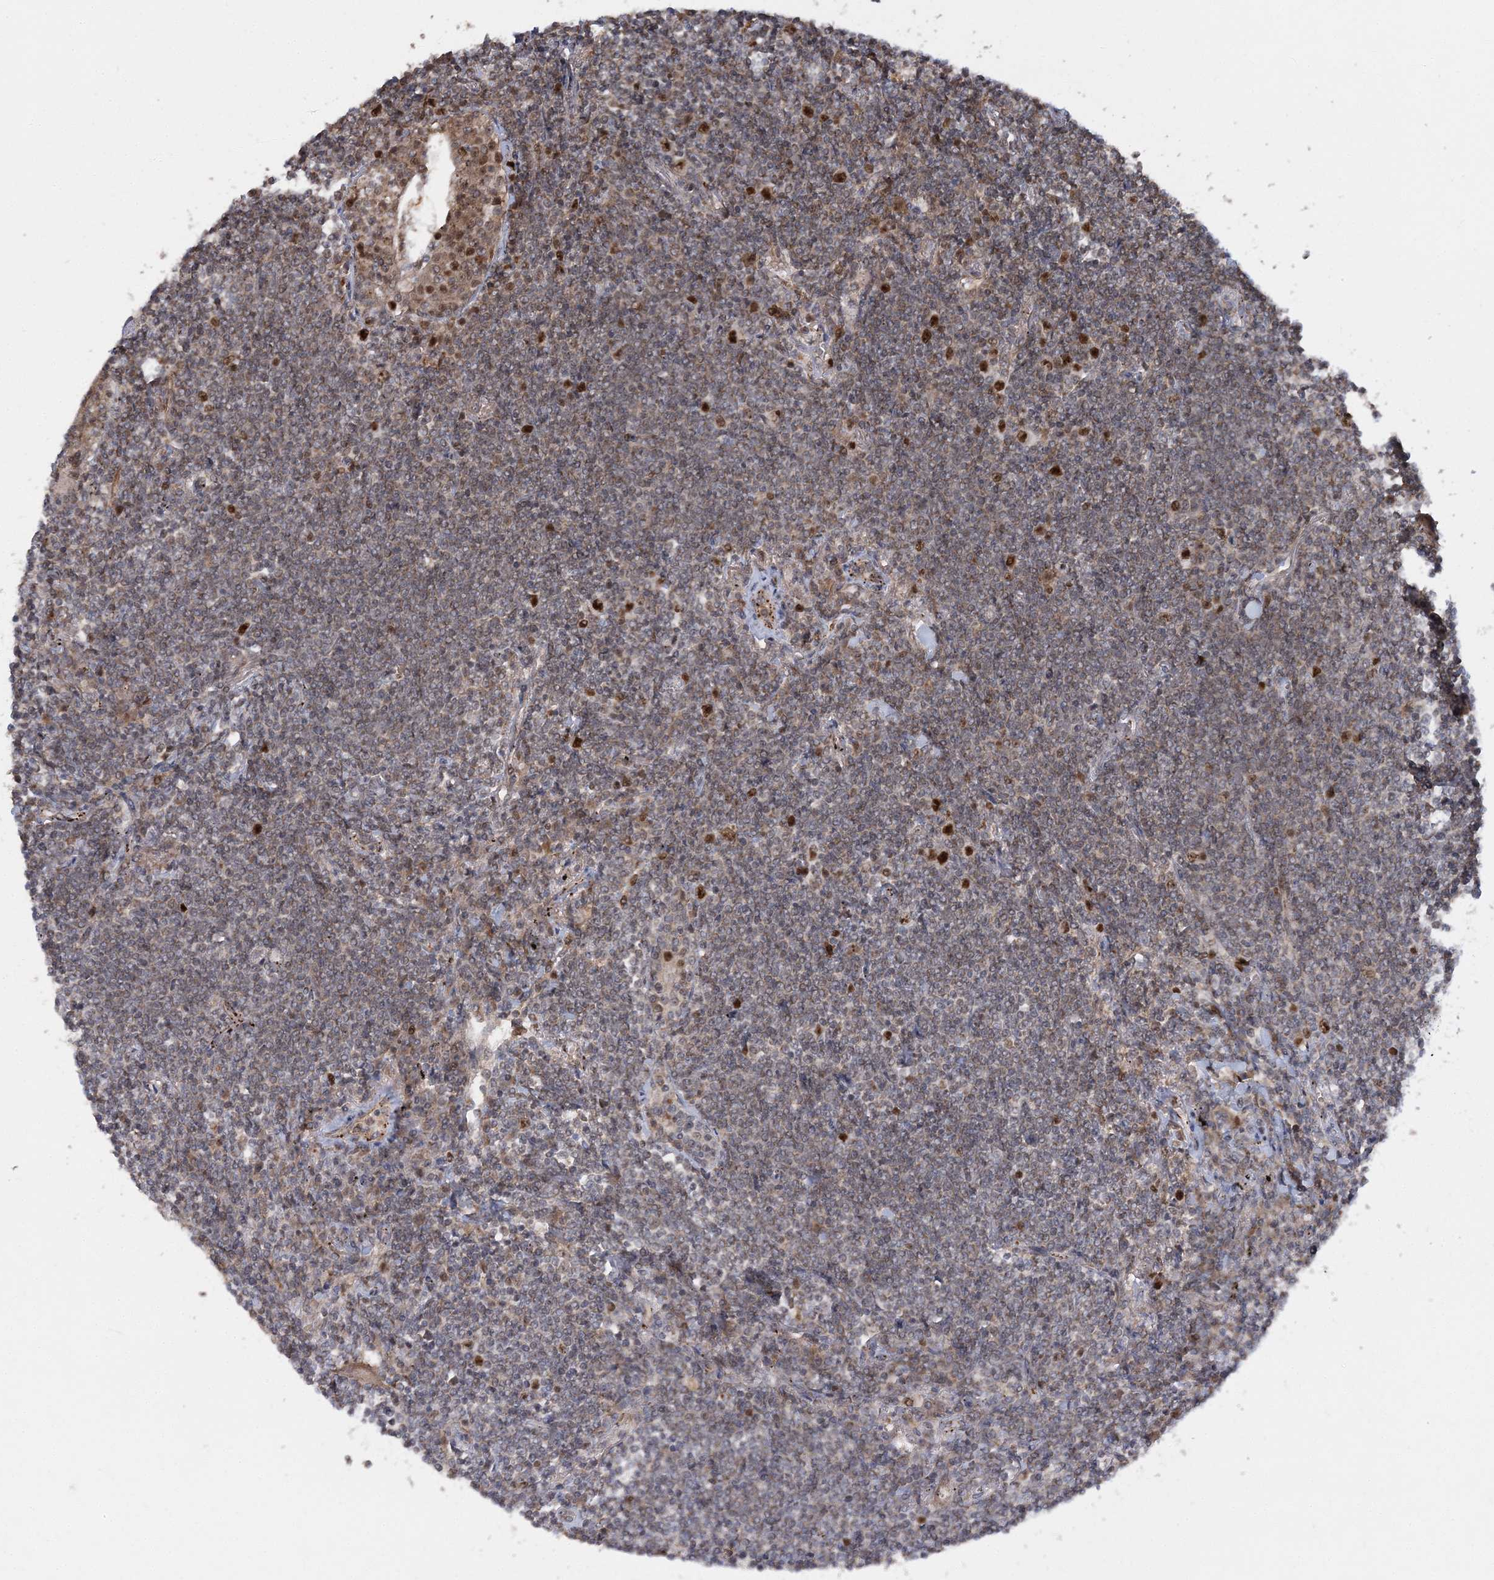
{"staining": {"intensity": "moderate", "quantity": "<25%", "location": "nuclear"}, "tissue": "lymphoma", "cell_type": "Tumor cells", "image_type": "cancer", "snomed": [{"axis": "morphology", "description": "Malignant lymphoma, non-Hodgkin's type, Low grade"}, {"axis": "topography", "description": "Lung"}], "caption": "IHC (DAB) staining of human low-grade malignant lymphoma, non-Hodgkin's type displays moderate nuclear protein positivity in about <25% of tumor cells.", "gene": "KIF4A", "patient": {"sex": "female", "age": 71}}